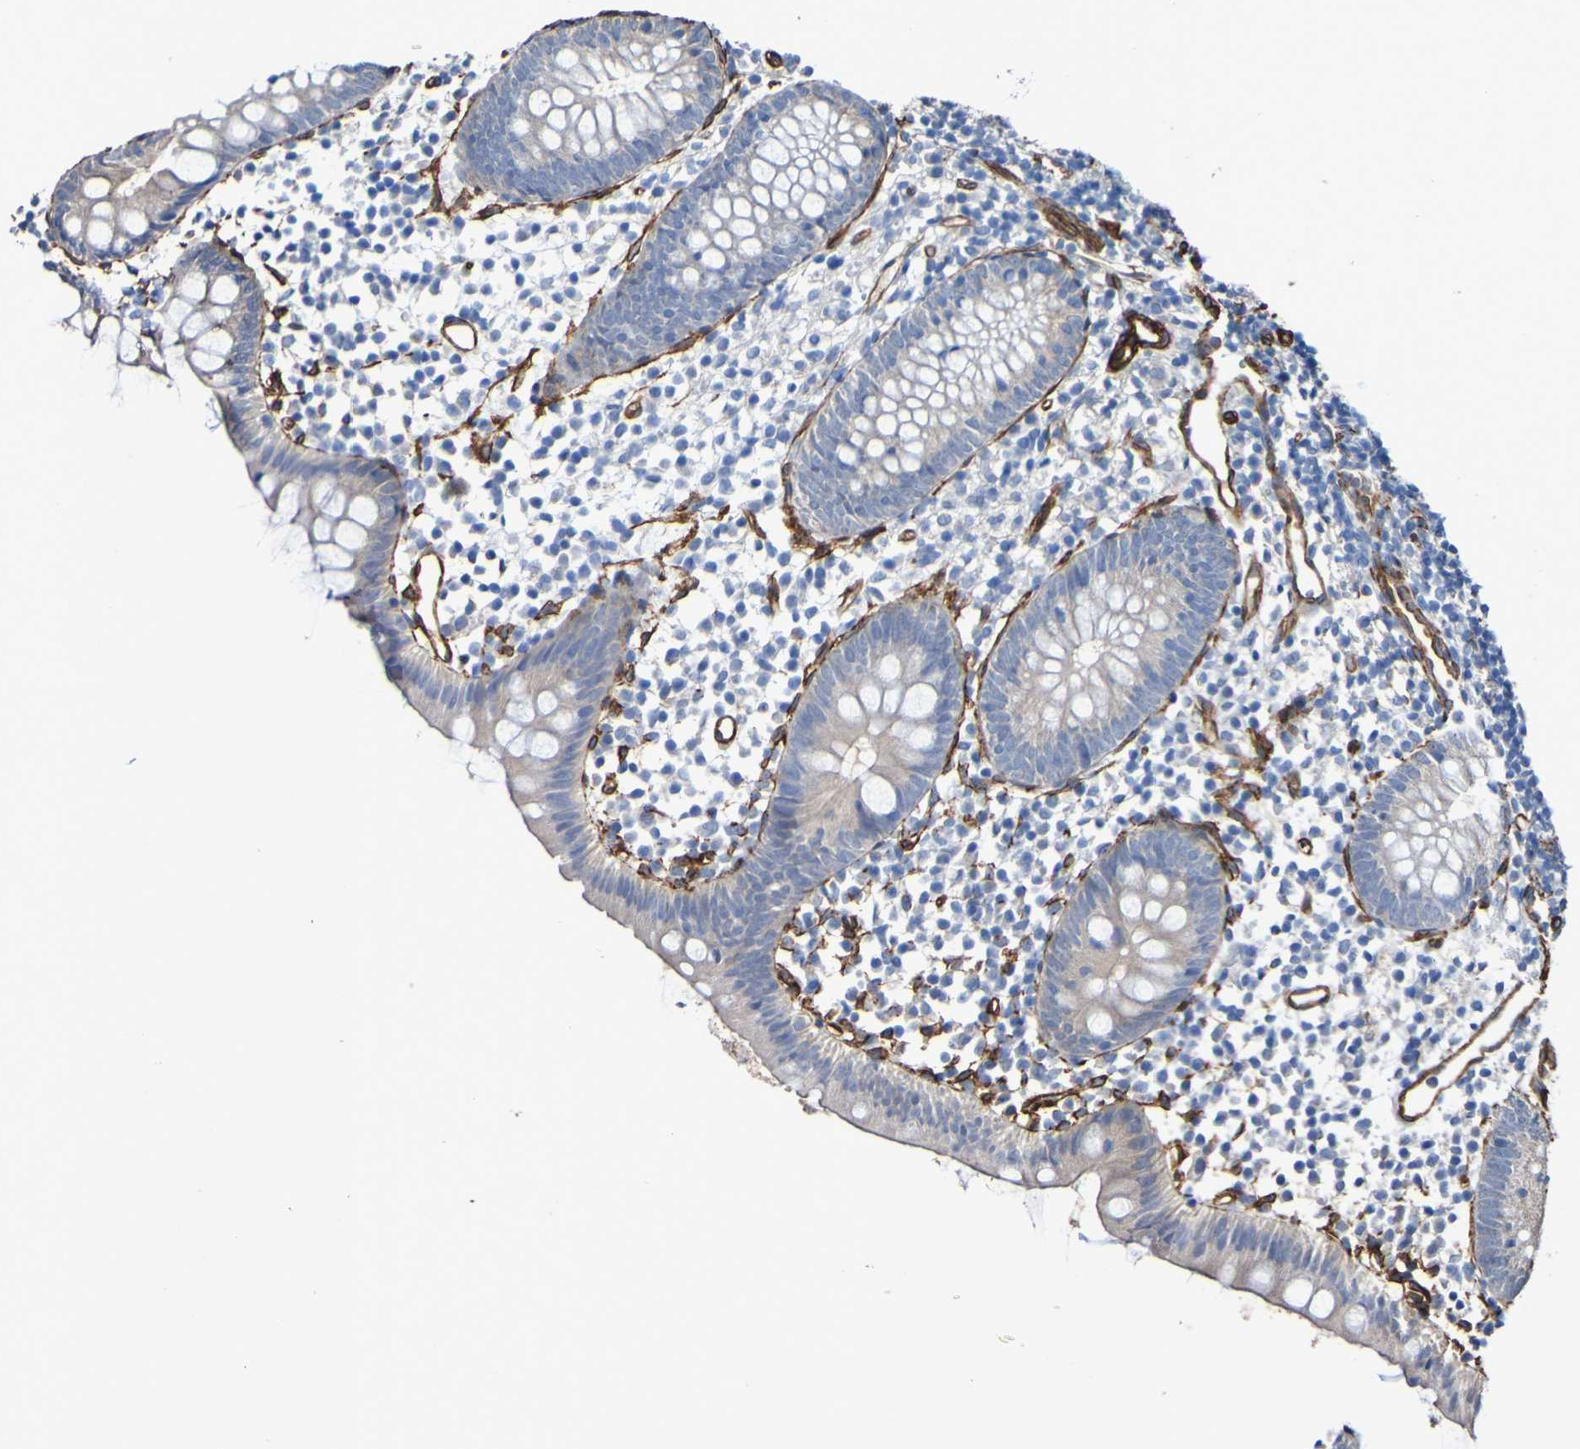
{"staining": {"intensity": "negative", "quantity": "none", "location": "none"}, "tissue": "appendix", "cell_type": "Glandular cells", "image_type": "normal", "snomed": [{"axis": "morphology", "description": "Normal tissue, NOS"}, {"axis": "topography", "description": "Appendix"}], "caption": "Immunohistochemistry image of normal appendix stained for a protein (brown), which displays no positivity in glandular cells. Brightfield microscopy of immunohistochemistry (IHC) stained with DAB (3,3'-diaminobenzidine) (brown) and hematoxylin (blue), captured at high magnification.", "gene": "ELMOD3", "patient": {"sex": "female", "age": 20}}